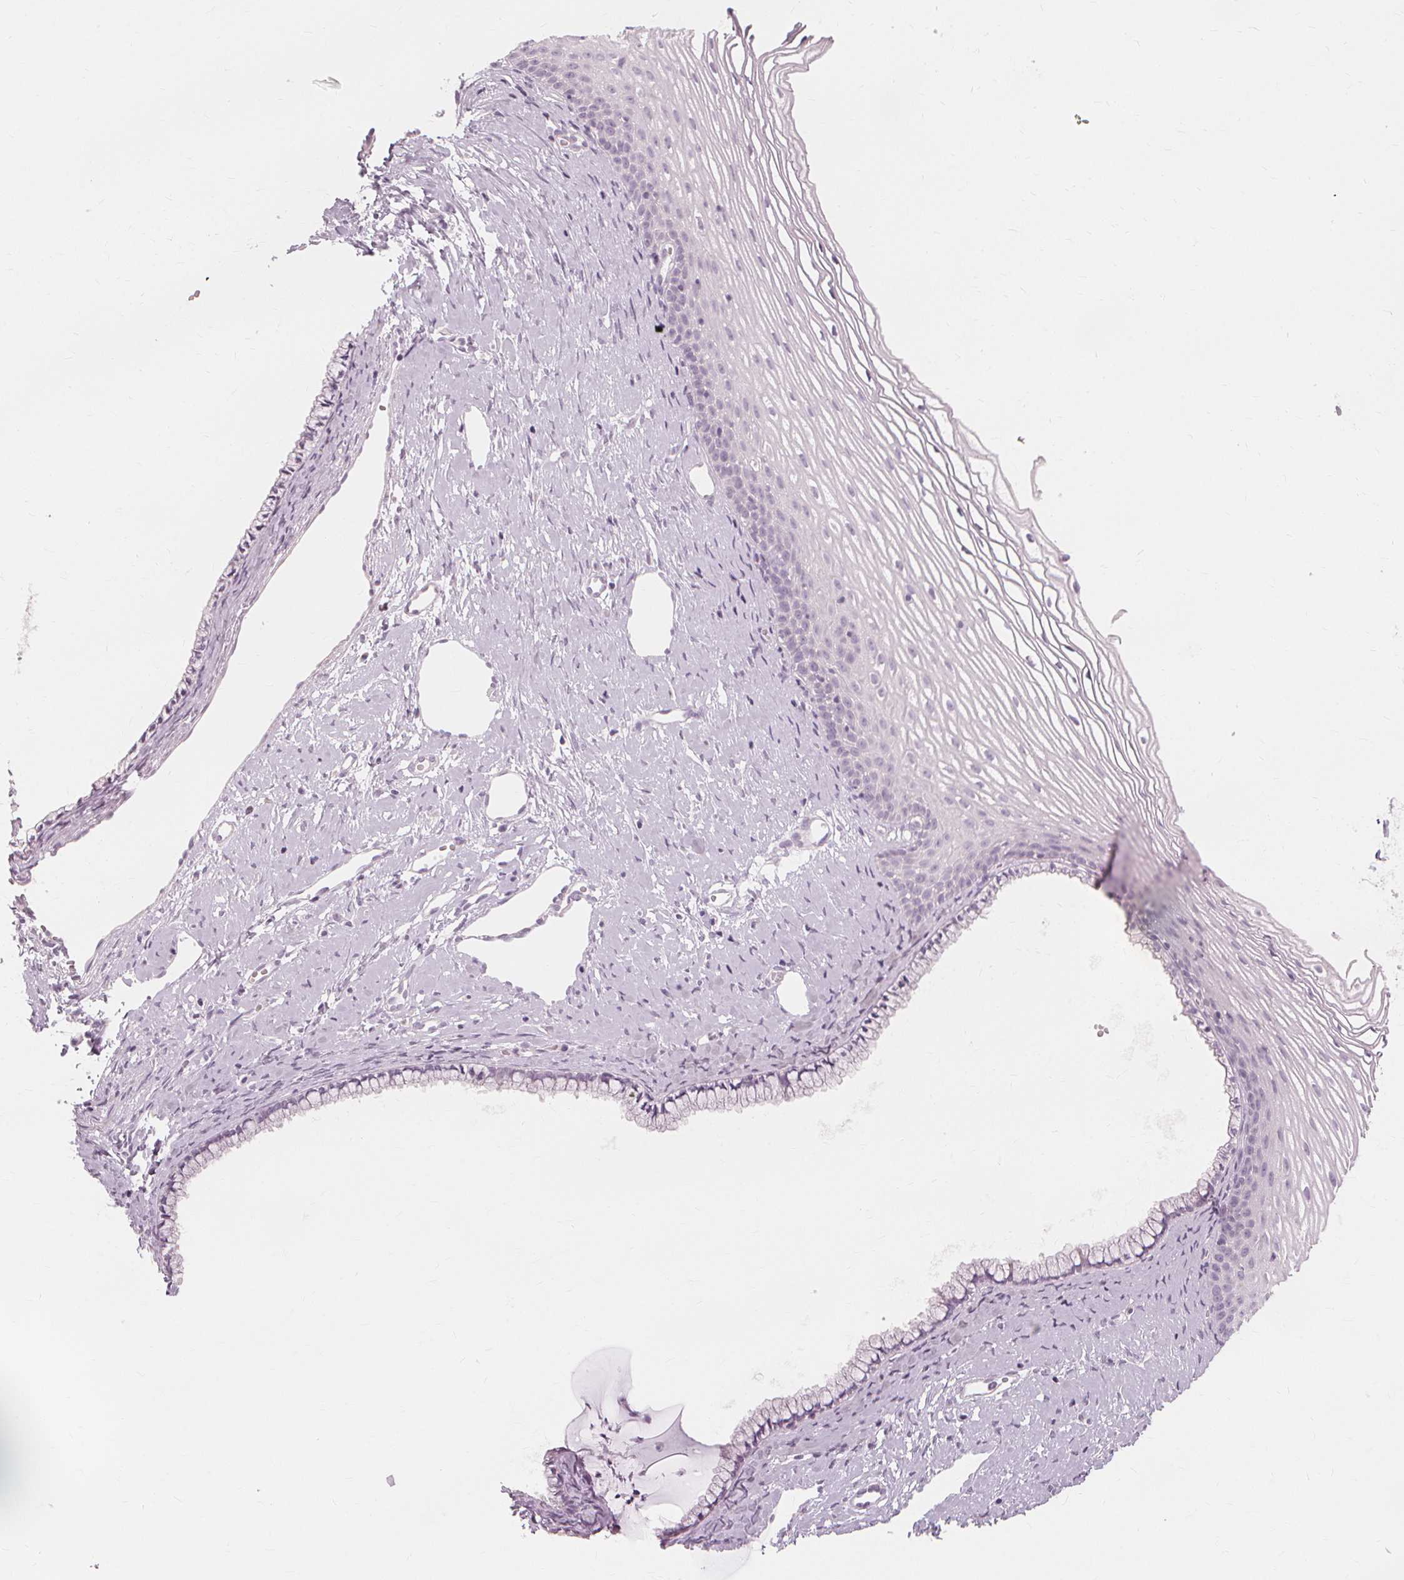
{"staining": {"intensity": "negative", "quantity": "none", "location": "none"}, "tissue": "cervix", "cell_type": "Glandular cells", "image_type": "normal", "snomed": [{"axis": "morphology", "description": "Normal tissue, NOS"}, {"axis": "topography", "description": "Cervix"}], "caption": "Protein analysis of normal cervix shows no significant positivity in glandular cells. The staining is performed using DAB brown chromogen with nuclei counter-stained in using hematoxylin.", "gene": "MUC12", "patient": {"sex": "female", "age": 40}}